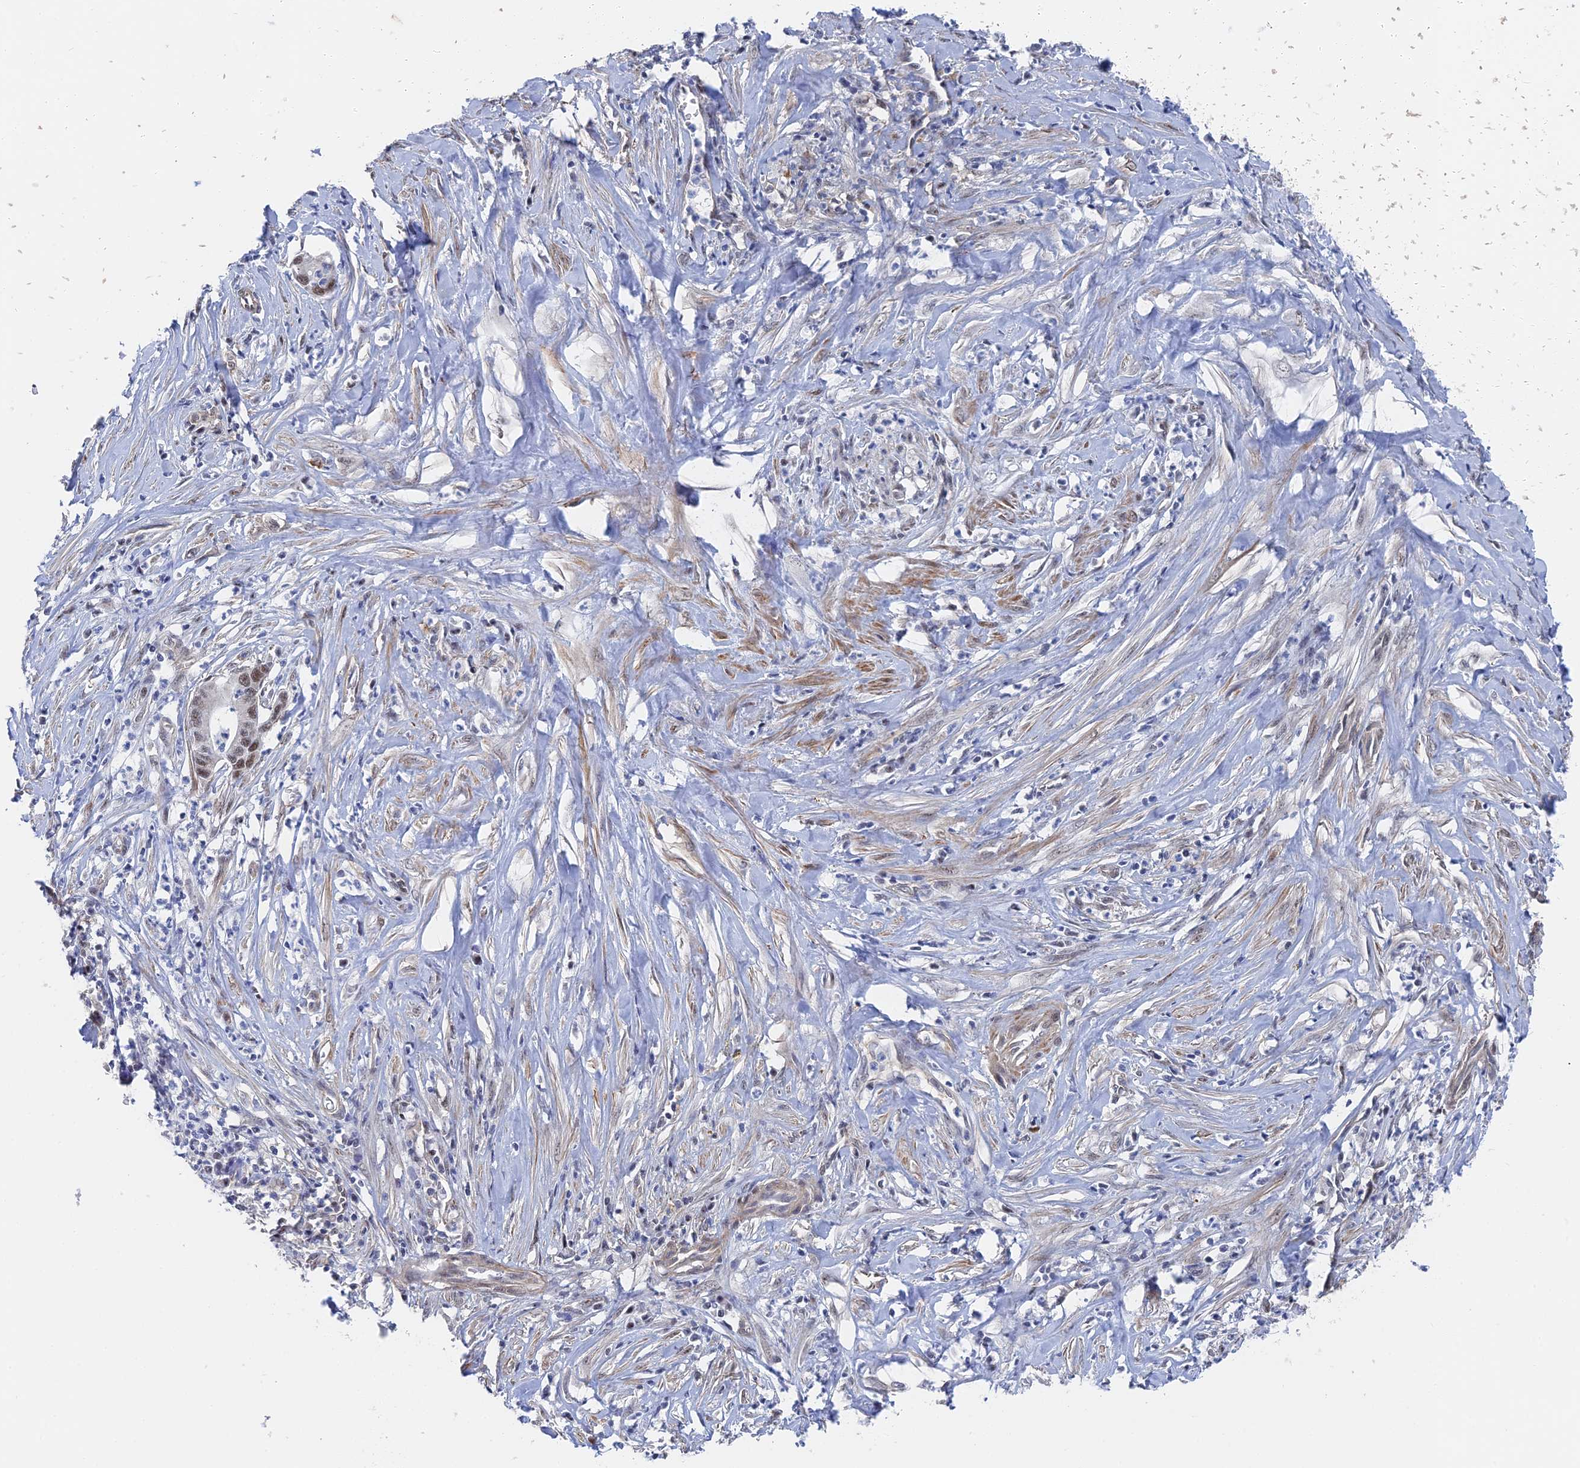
{"staining": {"intensity": "weak", "quantity": "25%-75%", "location": "nuclear"}, "tissue": "pancreatic cancer", "cell_type": "Tumor cells", "image_type": "cancer", "snomed": [{"axis": "morphology", "description": "Adenocarcinoma, NOS"}, {"axis": "topography", "description": "Pancreas"}], "caption": "Human pancreatic cancer stained for a protein (brown) exhibits weak nuclear positive staining in about 25%-75% of tumor cells.", "gene": "CFAP92", "patient": {"sex": "male", "age": 73}}